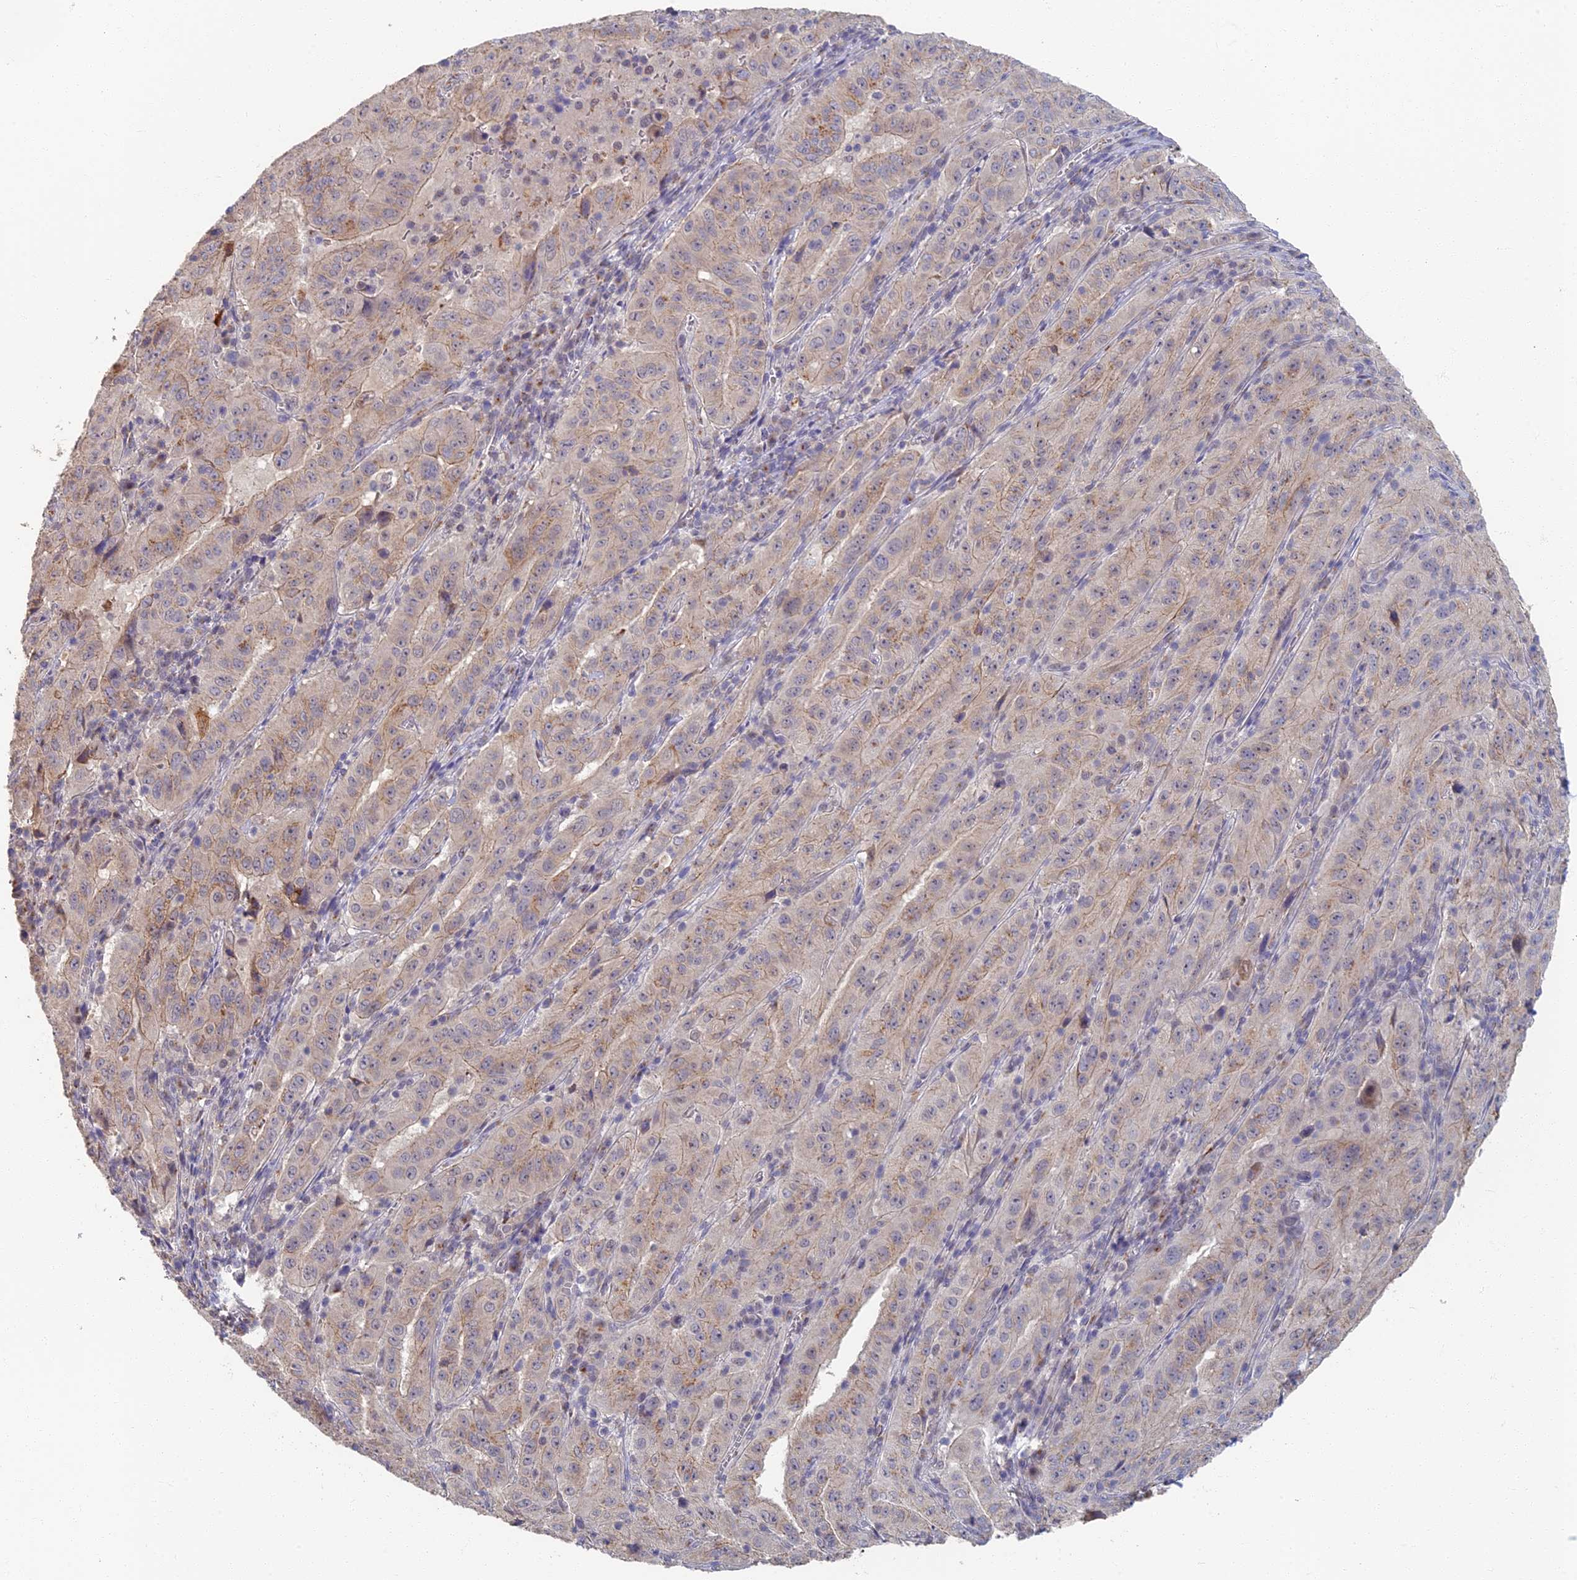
{"staining": {"intensity": "weak", "quantity": "<25%", "location": "cytoplasmic/membranous"}, "tissue": "pancreatic cancer", "cell_type": "Tumor cells", "image_type": "cancer", "snomed": [{"axis": "morphology", "description": "Adenocarcinoma, NOS"}, {"axis": "topography", "description": "Pancreas"}], "caption": "The micrograph demonstrates no significant staining in tumor cells of pancreatic cancer (adenocarcinoma).", "gene": "GPATCH1", "patient": {"sex": "male", "age": 63}}